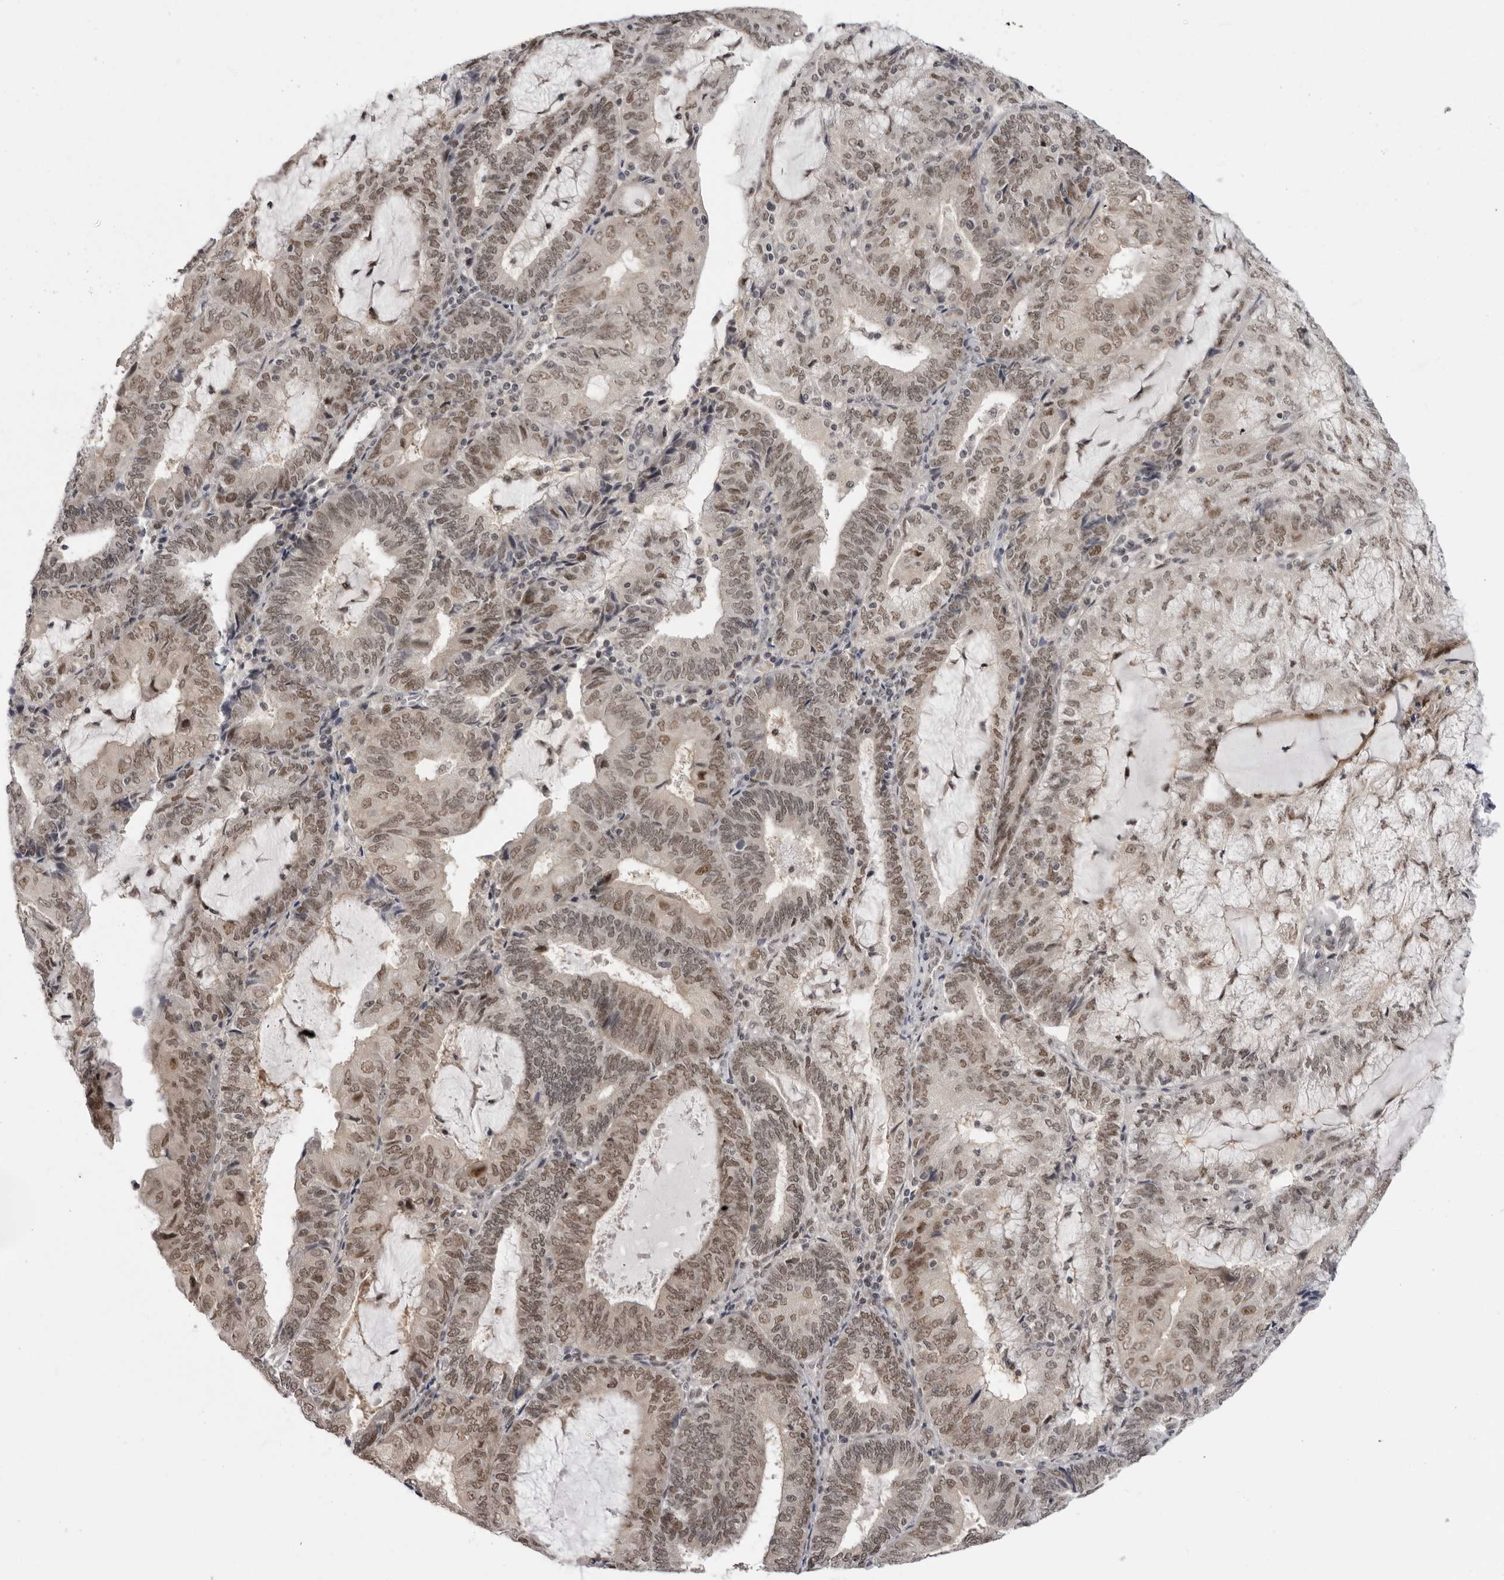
{"staining": {"intensity": "moderate", "quantity": ">75%", "location": "nuclear"}, "tissue": "endometrial cancer", "cell_type": "Tumor cells", "image_type": "cancer", "snomed": [{"axis": "morphology", "description": "Adenocarcinoma, NOS"}, {"axis": "topography", "description": "Endometrium"}], "caption": "Adenocarcinoma (endometrial) stained with immunohistochemistry demonstrates moderate nuclear staining in about >75% of tumor cells.", "gene": "ALPK2", "patient": {"sex": "female", "age": 81}}